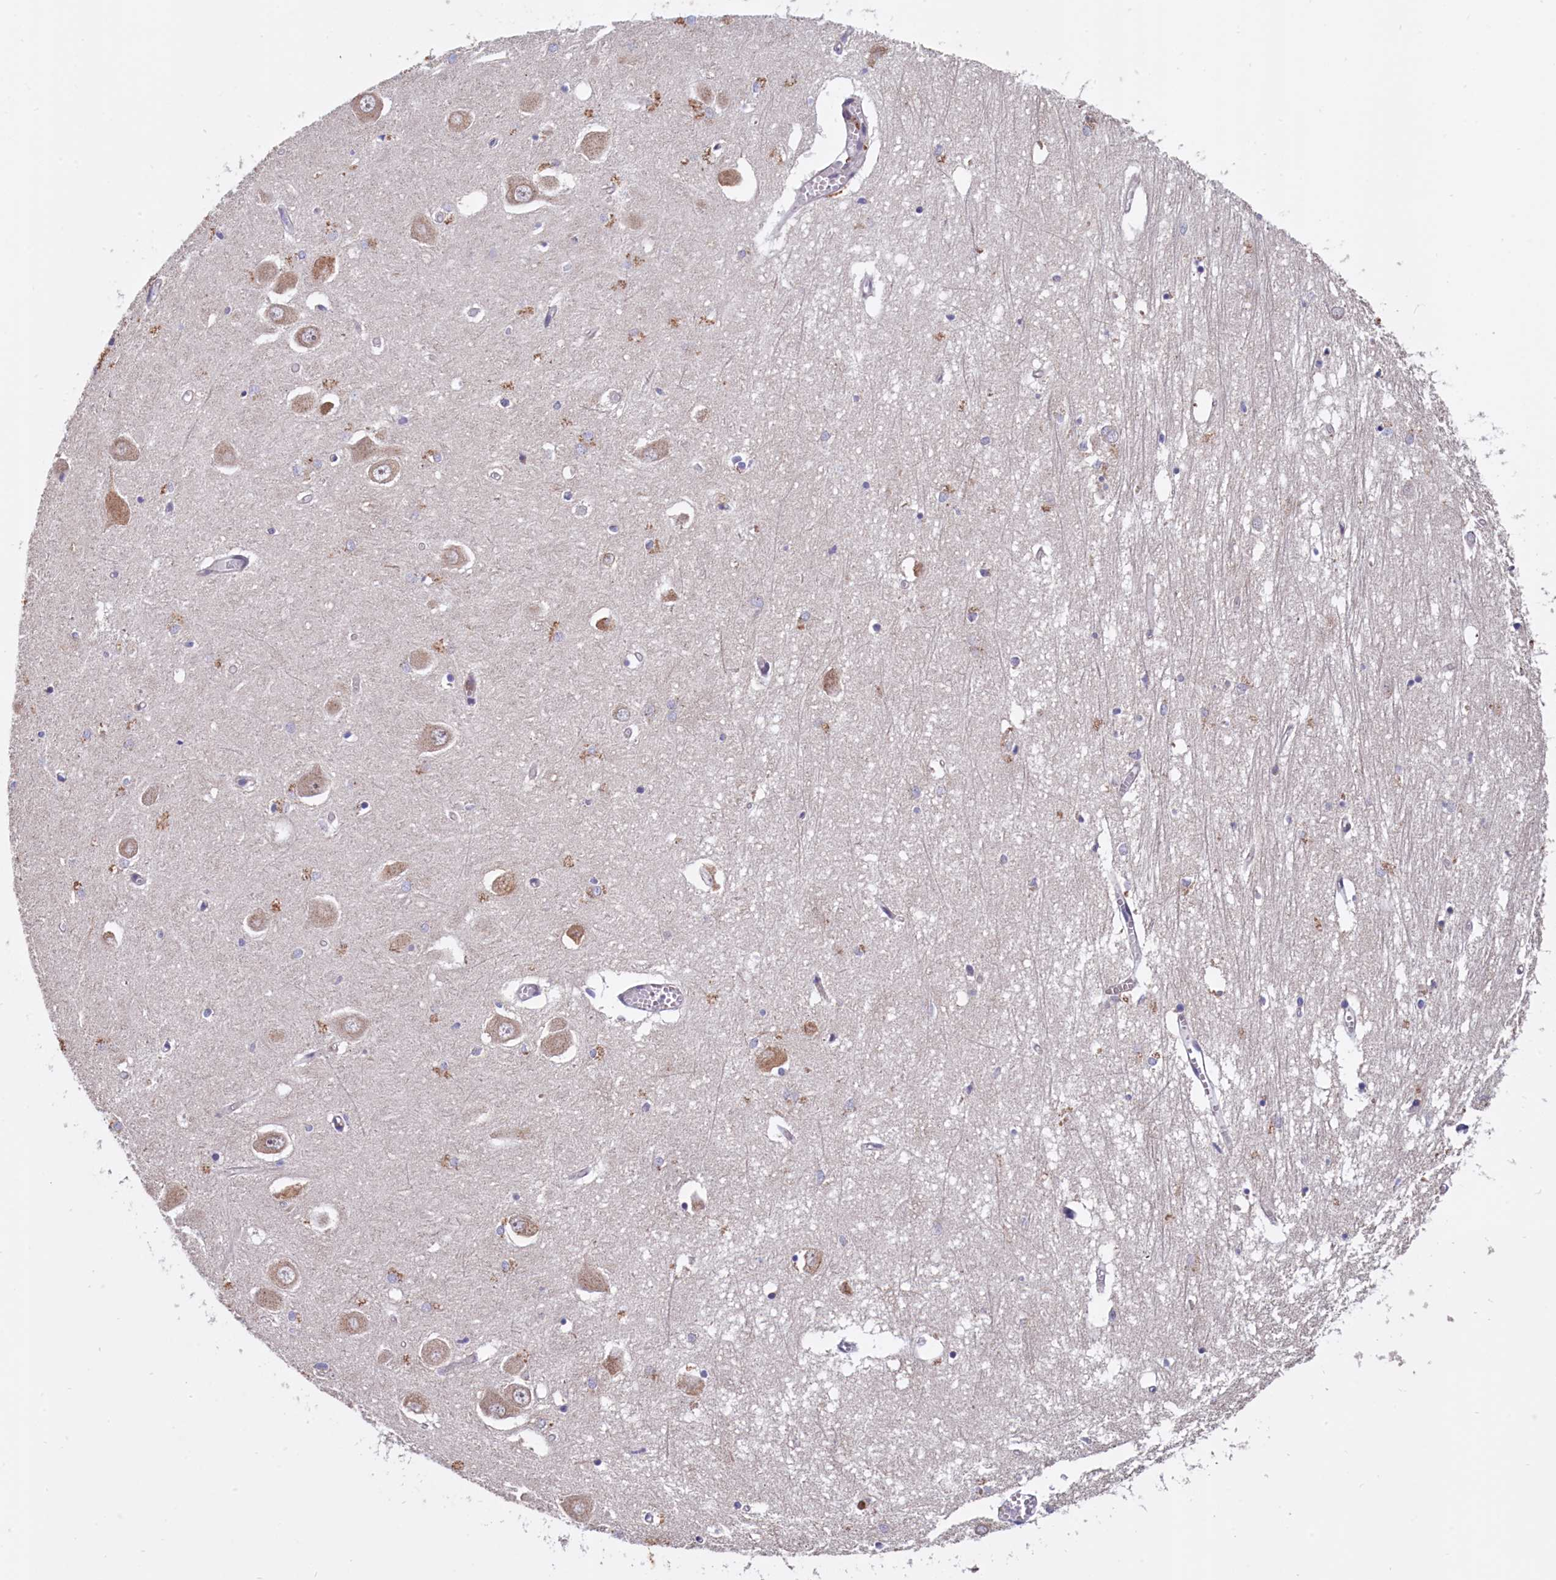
{"staining": {"intensity": "weak", "quantity": "<25%", "location": "cytoplasmic/membranous"}, "tissue": "hippocampus", "cell_type": "Glial cells", "image_type": "normal", "snomed": [{"axis": "morphology", "description": "Normal tissue, NOS"}, {"axis": "topography", "description": "Hippocampus"}], "caption": "Immunohistochemical staining of normal human hippocampus exhibits no significant positivity in glial cells. The staining is performed using DAB (3,3'-diaminobenzidine) brown chromogen with nuclei counter-stained in using hematoxylin.", "gene": "EPB41L4B", "patient": {"sex": "male", "age": 70}}